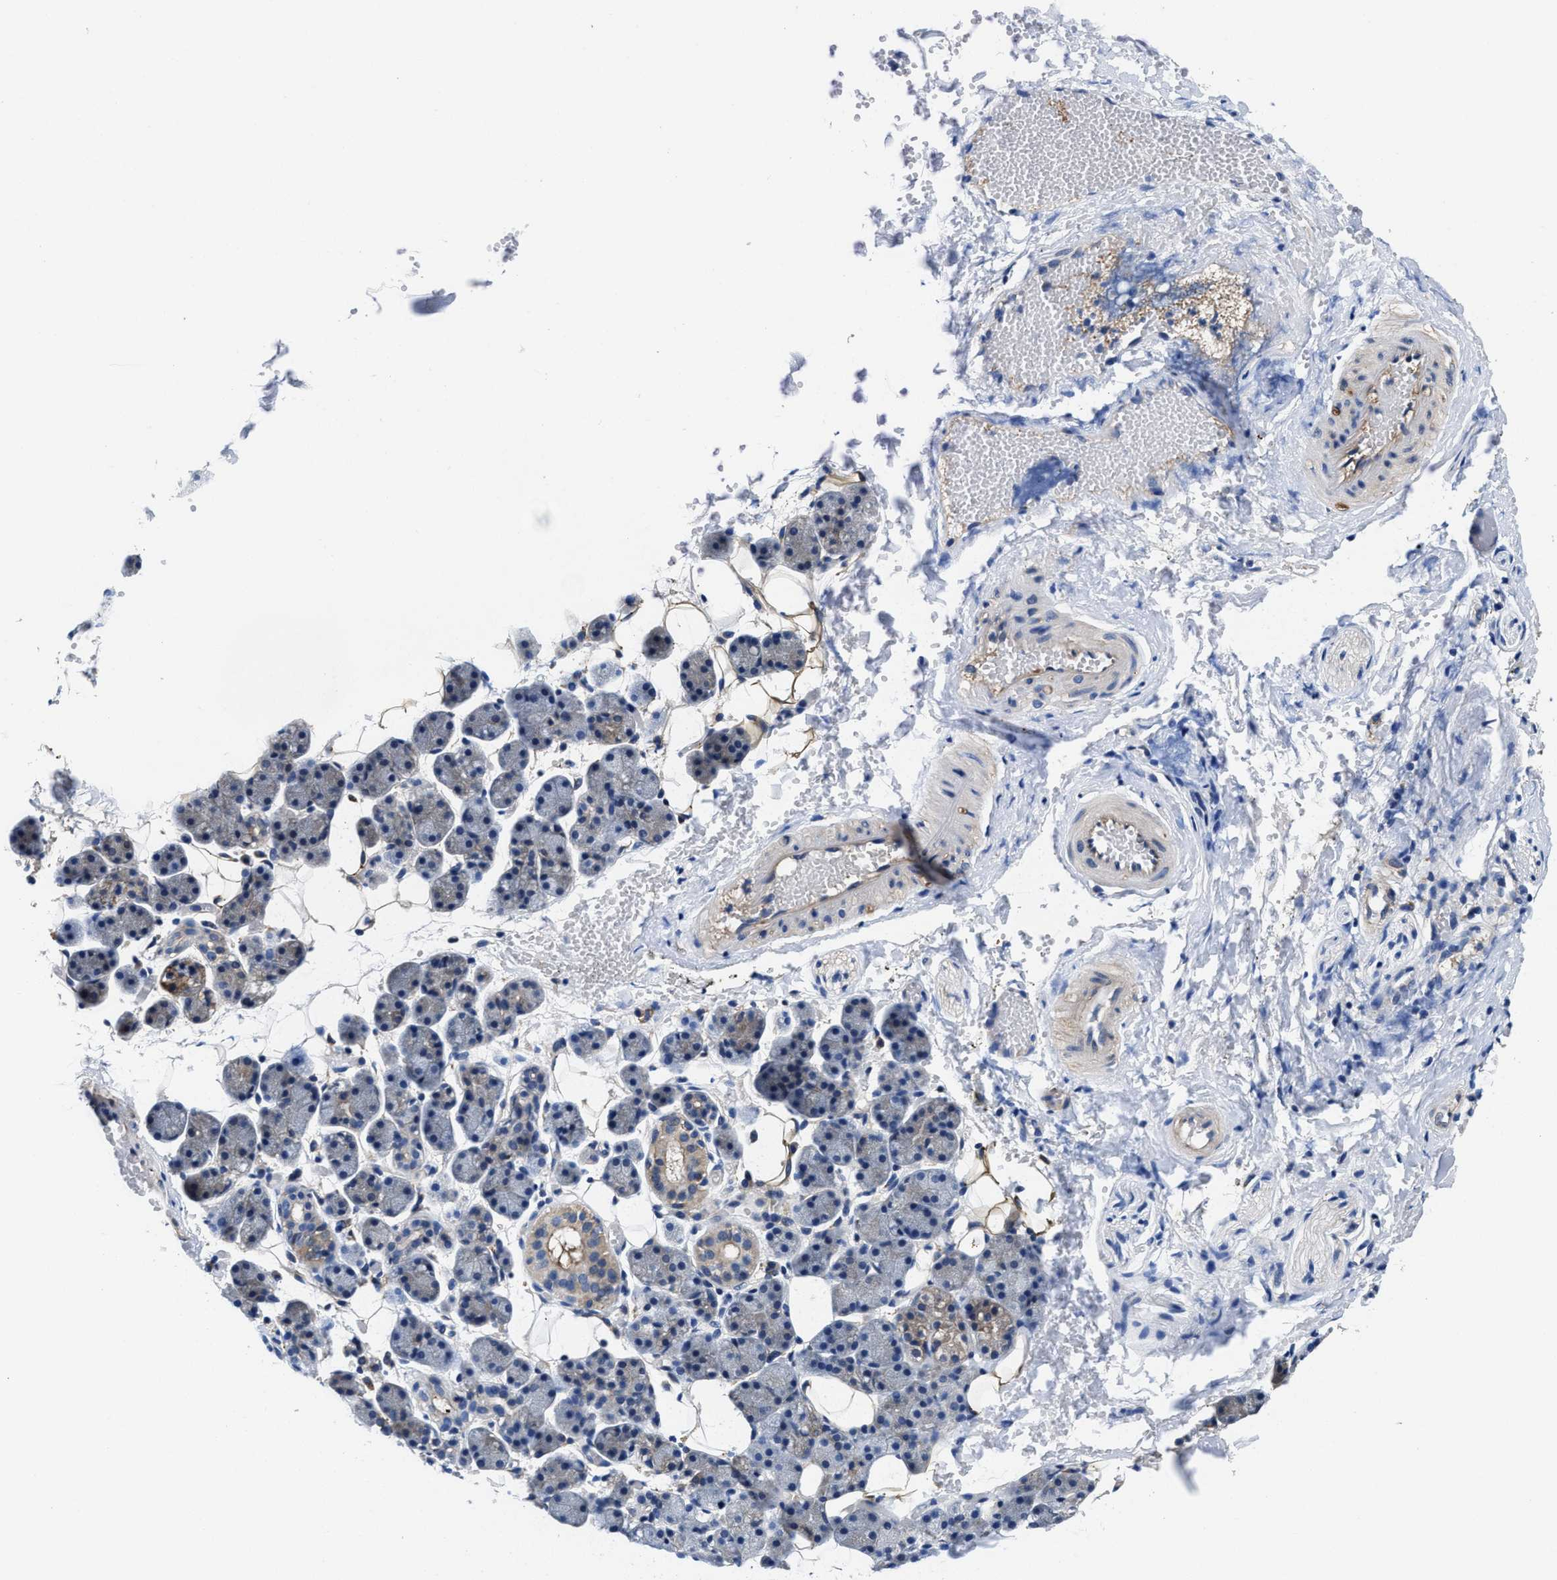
{"staining": {"intensity": "moderate", "quantity": "25%-75%", "location": "cytoplasmic/membranous"}, "tissue": "salivary gland", "cell_type": "Glandular cells", "image_type": "normal", "snomed": [{"axis": "morphology", "description": "Normal tissue, NOS"}, {"axis": "topography", "description": "Salivary gland"}], "caption": "Immunohistochemical staining of benign salivary gland demonstrates 25%-75% levels of moderate cytoplasmic/membranous protein positivity in about 25%-75% of glandular cells. (brown staining indicates protein expression, while blue staining denotes nuclei).", "gene": "TMEM30A", "patient": {"sex": "female", "age": 33}}